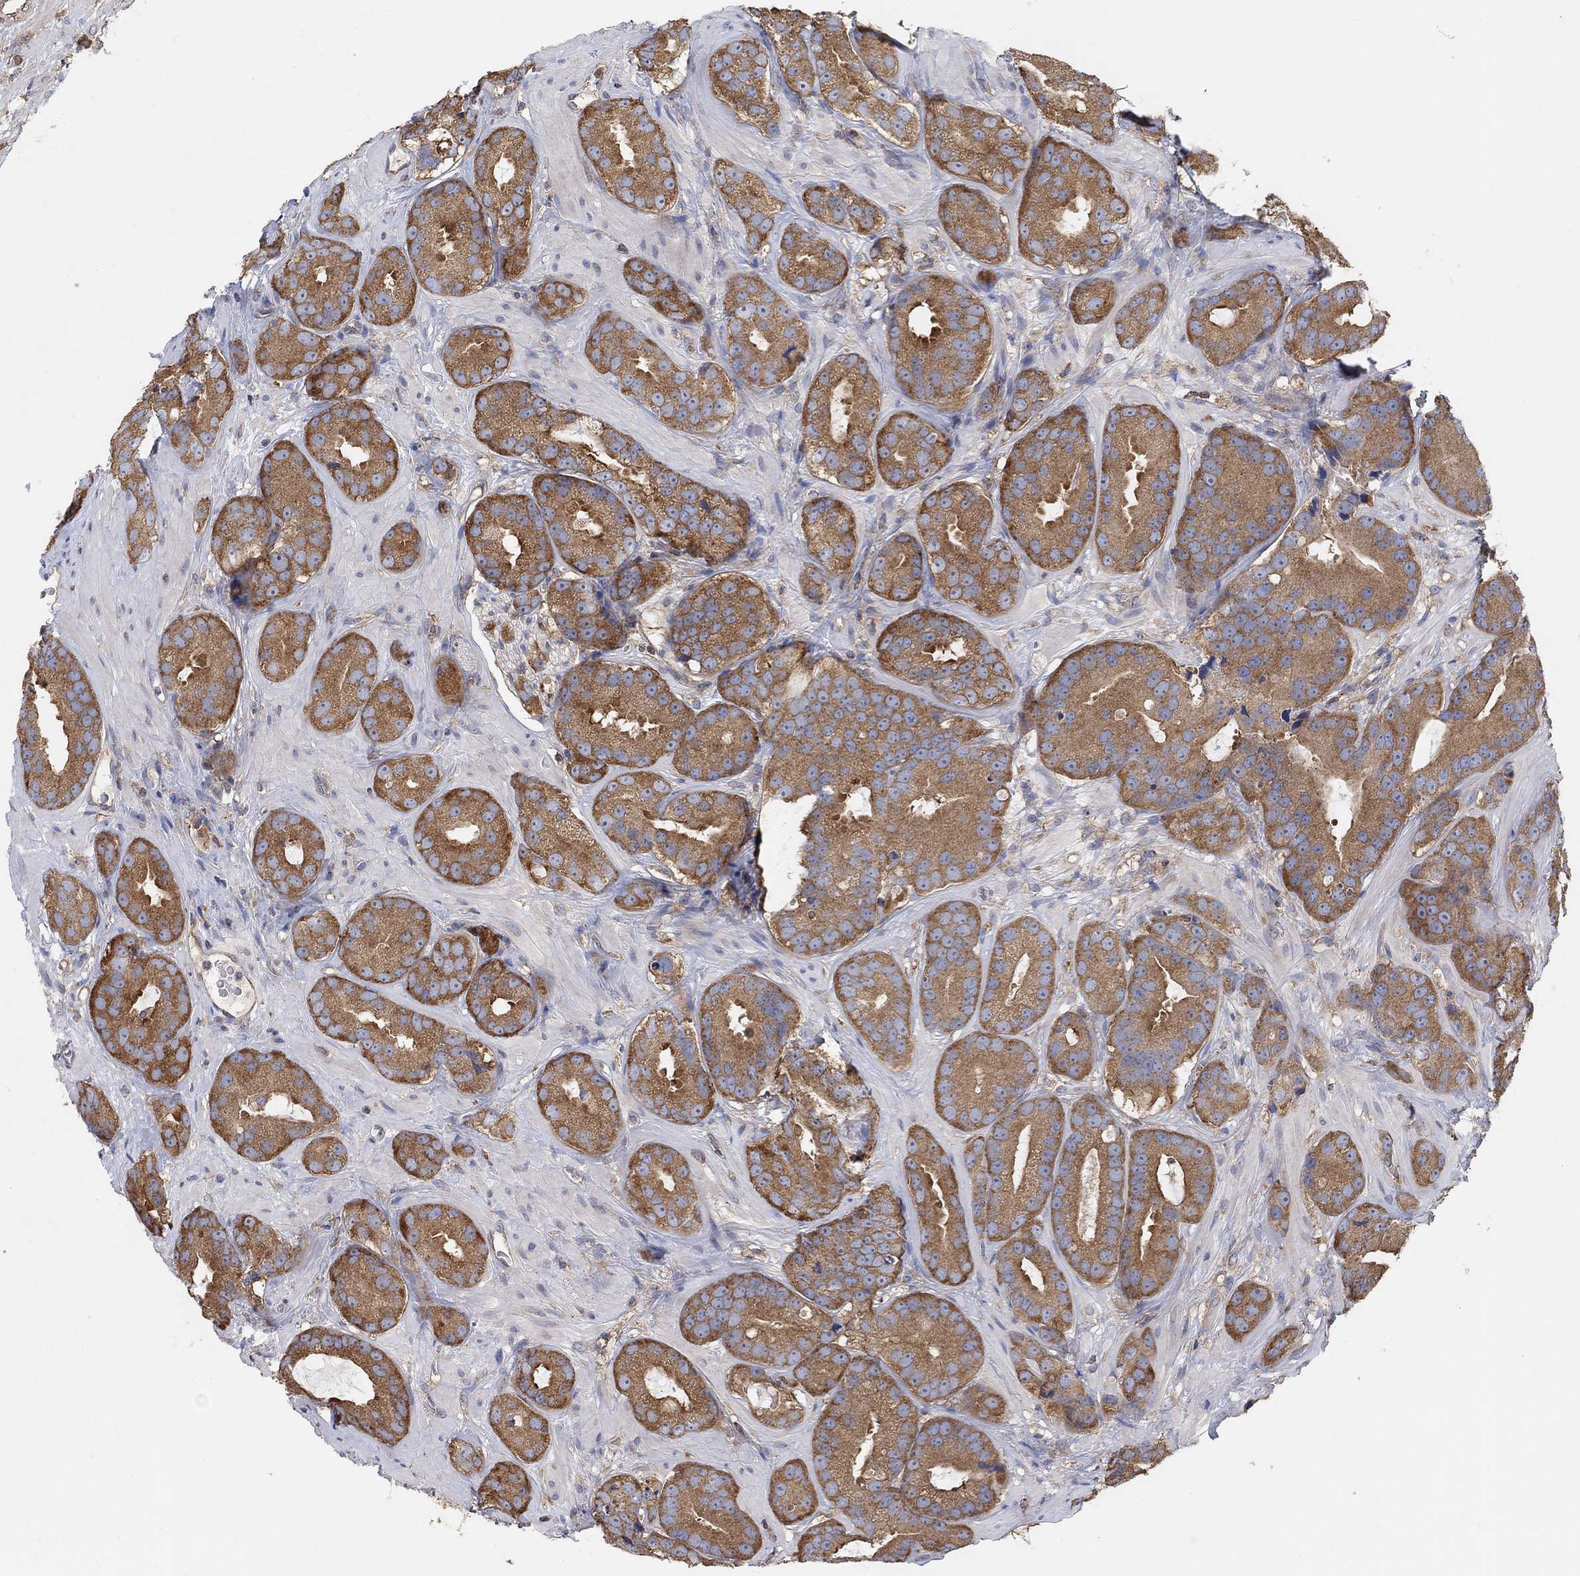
{"staining": {"intensity": "moderate", "quantity": ">75%", "location": "cytoplasmic/membranous"}, "tissue": "prostate cancer", "cell_type": "Tumor cells", "image_type": "cancer", "snomed": [{"axis": "morphology", "description": "Adenocarcinoma, NOS"}, {"axis": "topography", "description": "Prostate"}], "caption": "A medium amount of moderate cytoplasmic/membranous positivity is seen in about >75% of tumor cells in adenocarcinoma (prostate) tissue.", "gene": "BLOC1S3", "patient": {"sex": "male", "age": 69}}